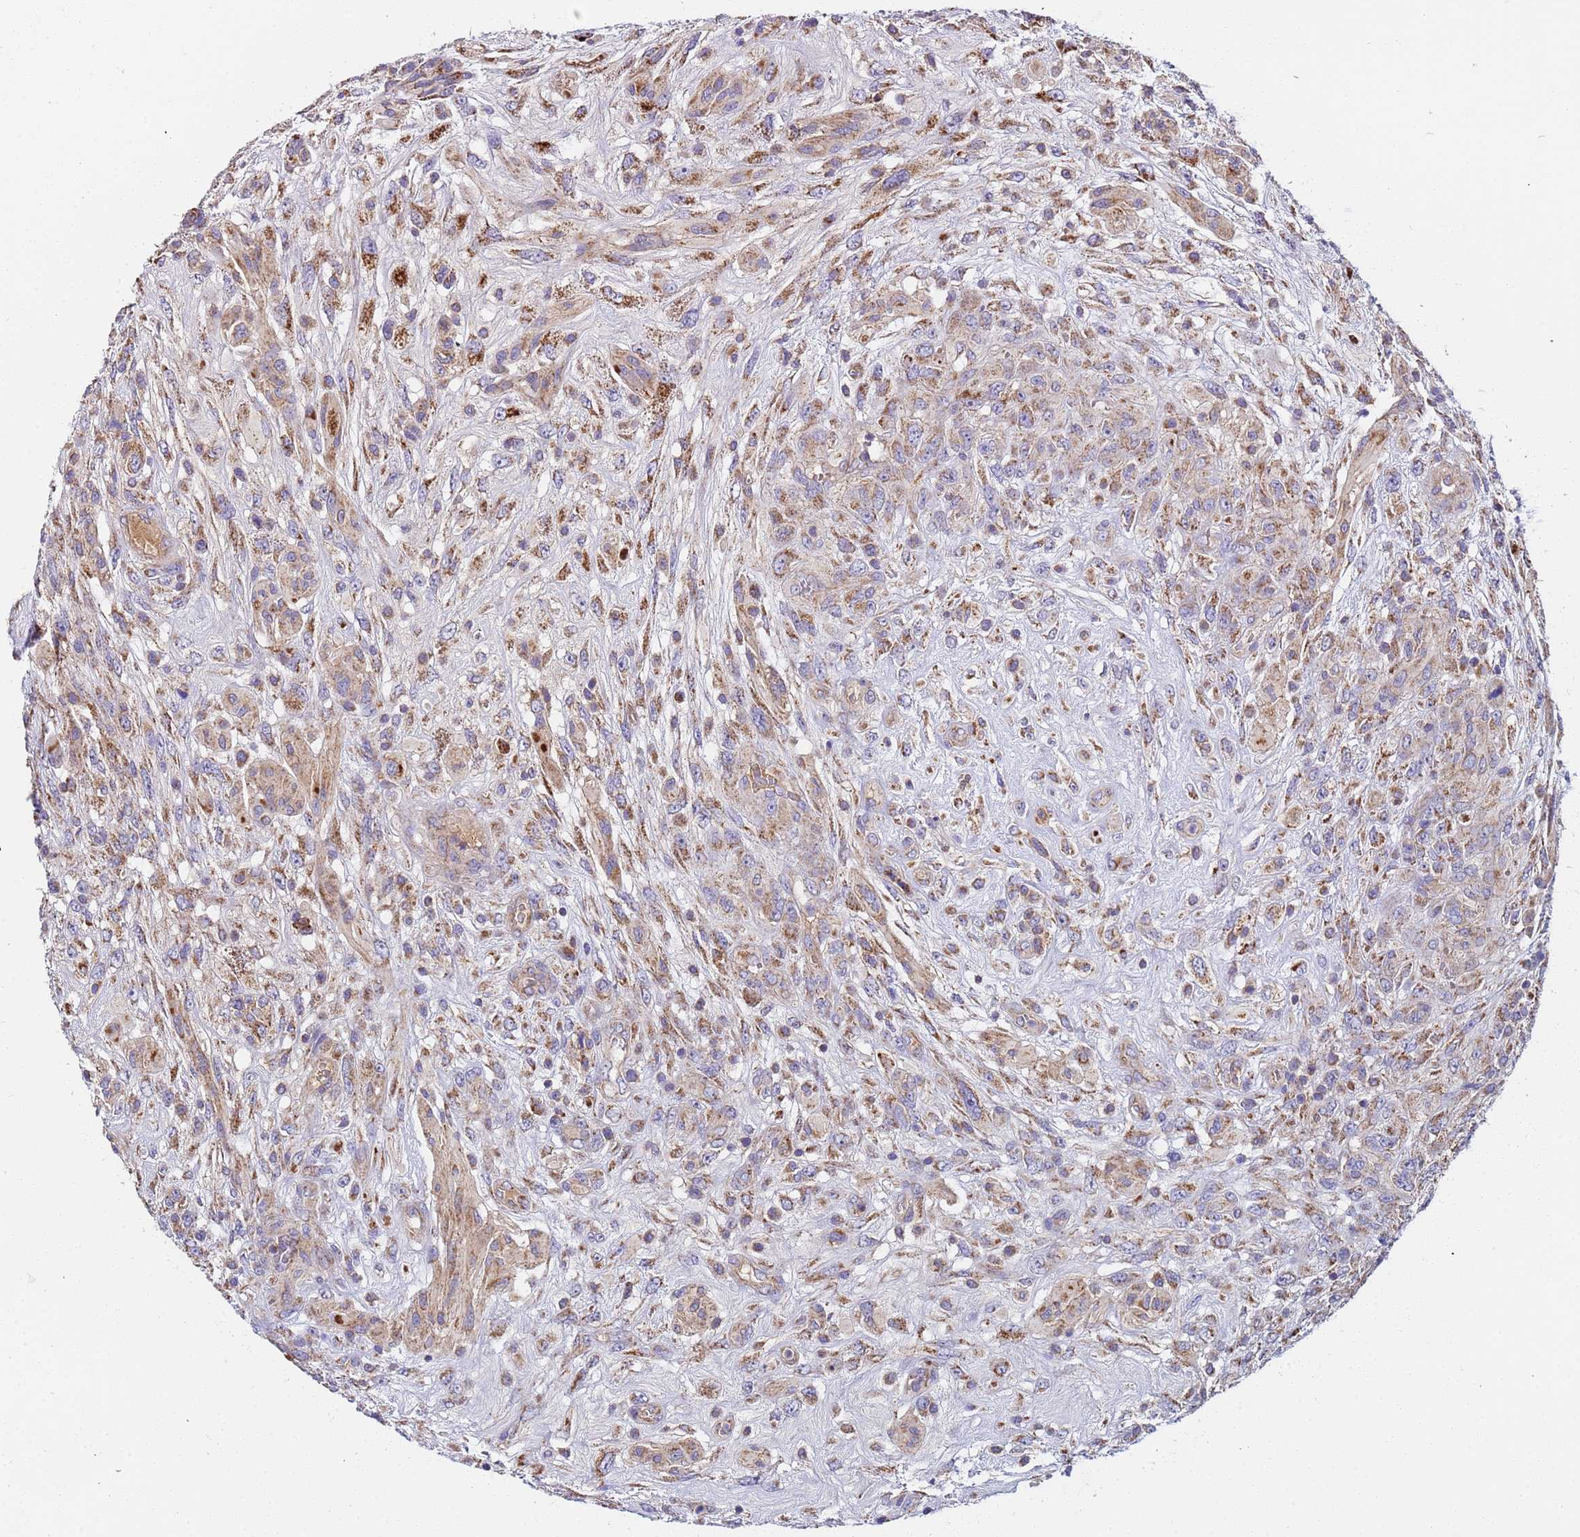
{"staining": {"intensity": "moderate", "quantity": "25%-75%", "location": "cytoplasmic/membranous"}, "tissue": "glioma", "cell_type": "Tumor cells", "image_type": "cancer", "snomed": [{"axis": "morphology", "description": "Glioma, malignant, High grade"}, {"axis": "topography", "description": "Brain"}], "caption": "This is a photomicrograph of immunohistochemistry (IHC) staining of glioma, which shows moderate positivity in the cytoplasmic/membranous of tumor cells.", "gene": "TMEM126A", "patient": {"sex": "male", "age": 61}}